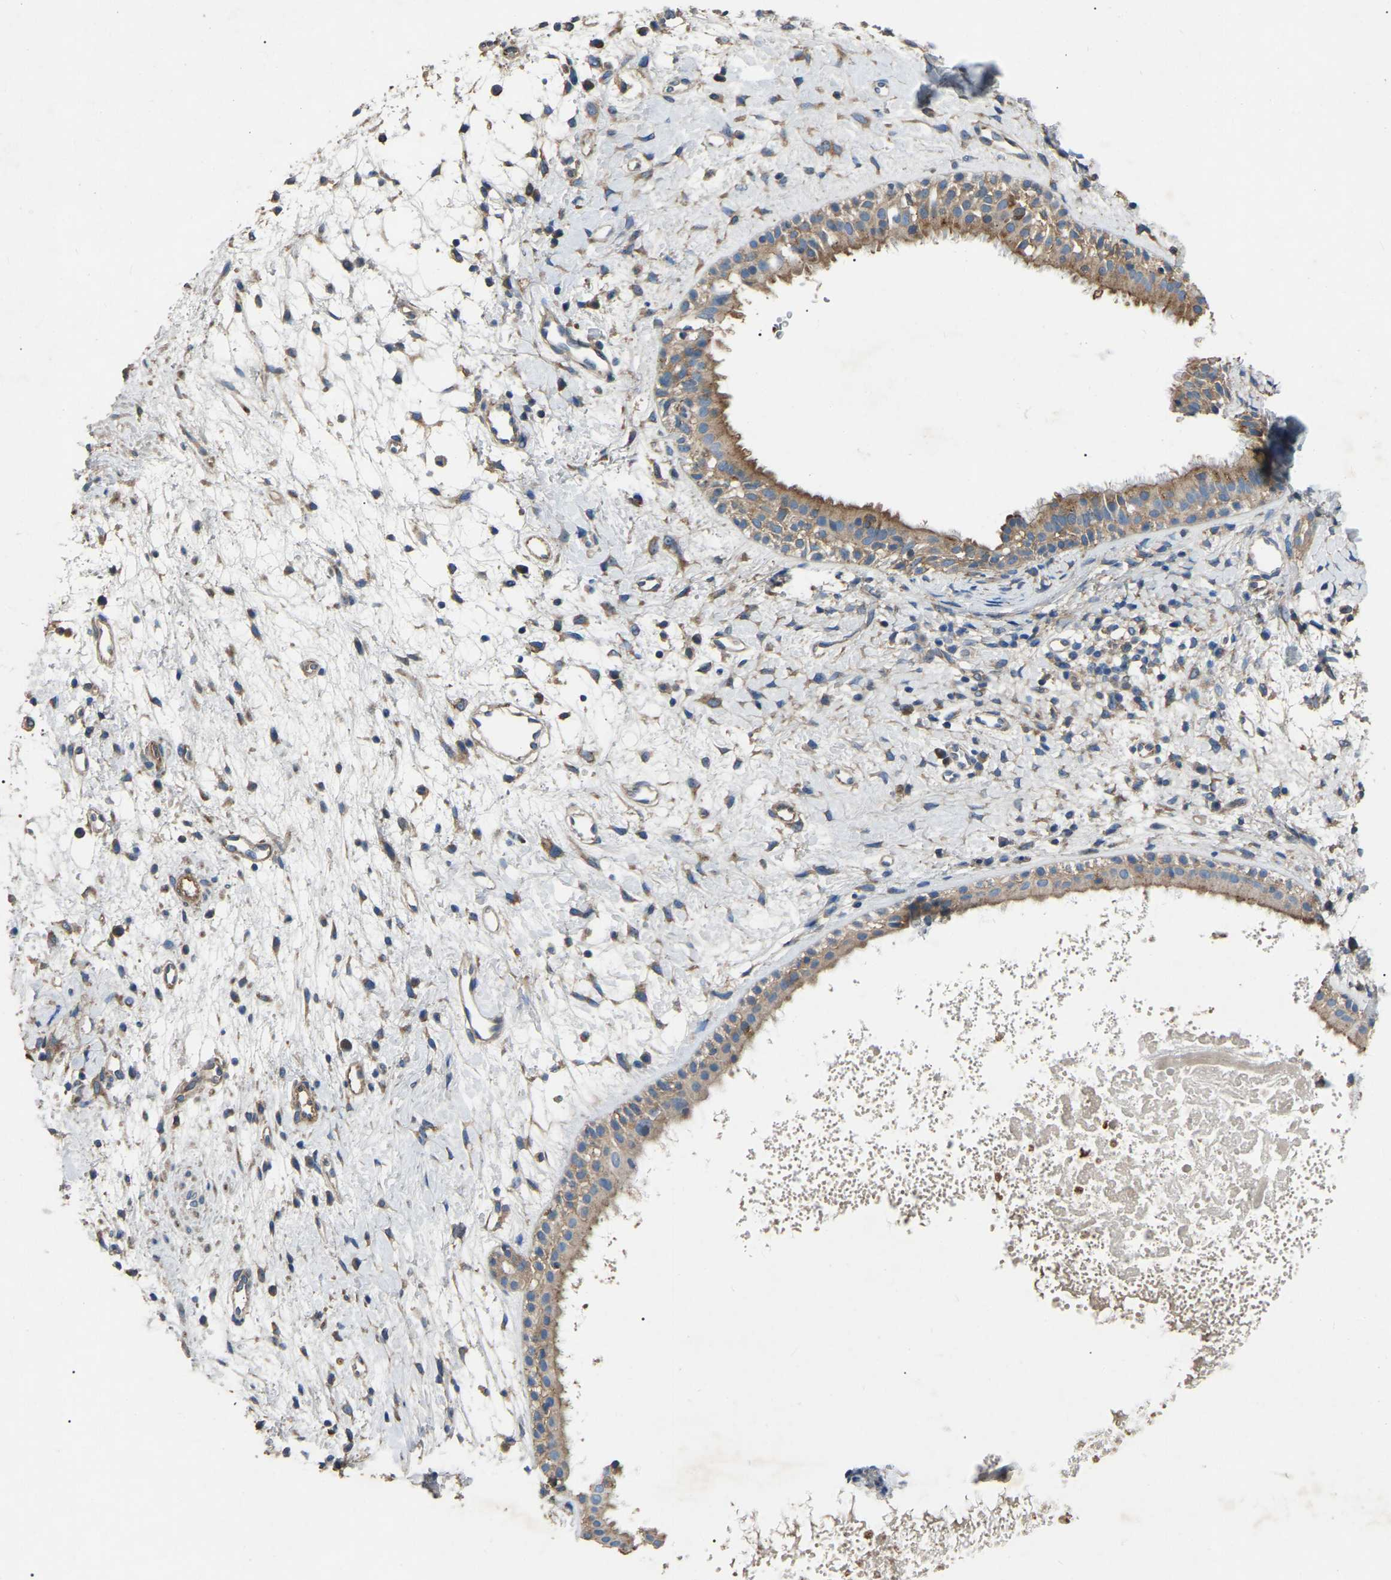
{"staining": {"intensity": "moderate", "quantity": ">75%", "location": "cytoplasmic/membranous"}, "tissue": "nasopharynx", "cell_type": "Respiratory epithelial cells", "image_type": "normal", "snomed": [{"axis": "morphology", "description": "Normal tissue, NOS"}, {"axis": "topography", "description": "Nasopharynx"}], "caption": "This micrograph exhibits benign nasopharynx stained with immunohistochemistry (IHC) to label a protein in brown. The cytoplasmic/membranous of respiratory epithelial cells show moderate positivity for the protein. Nuclei are counter-stained blue.", "gene": "AIMP1", "patient": {"sex": "male", "age": 22}}